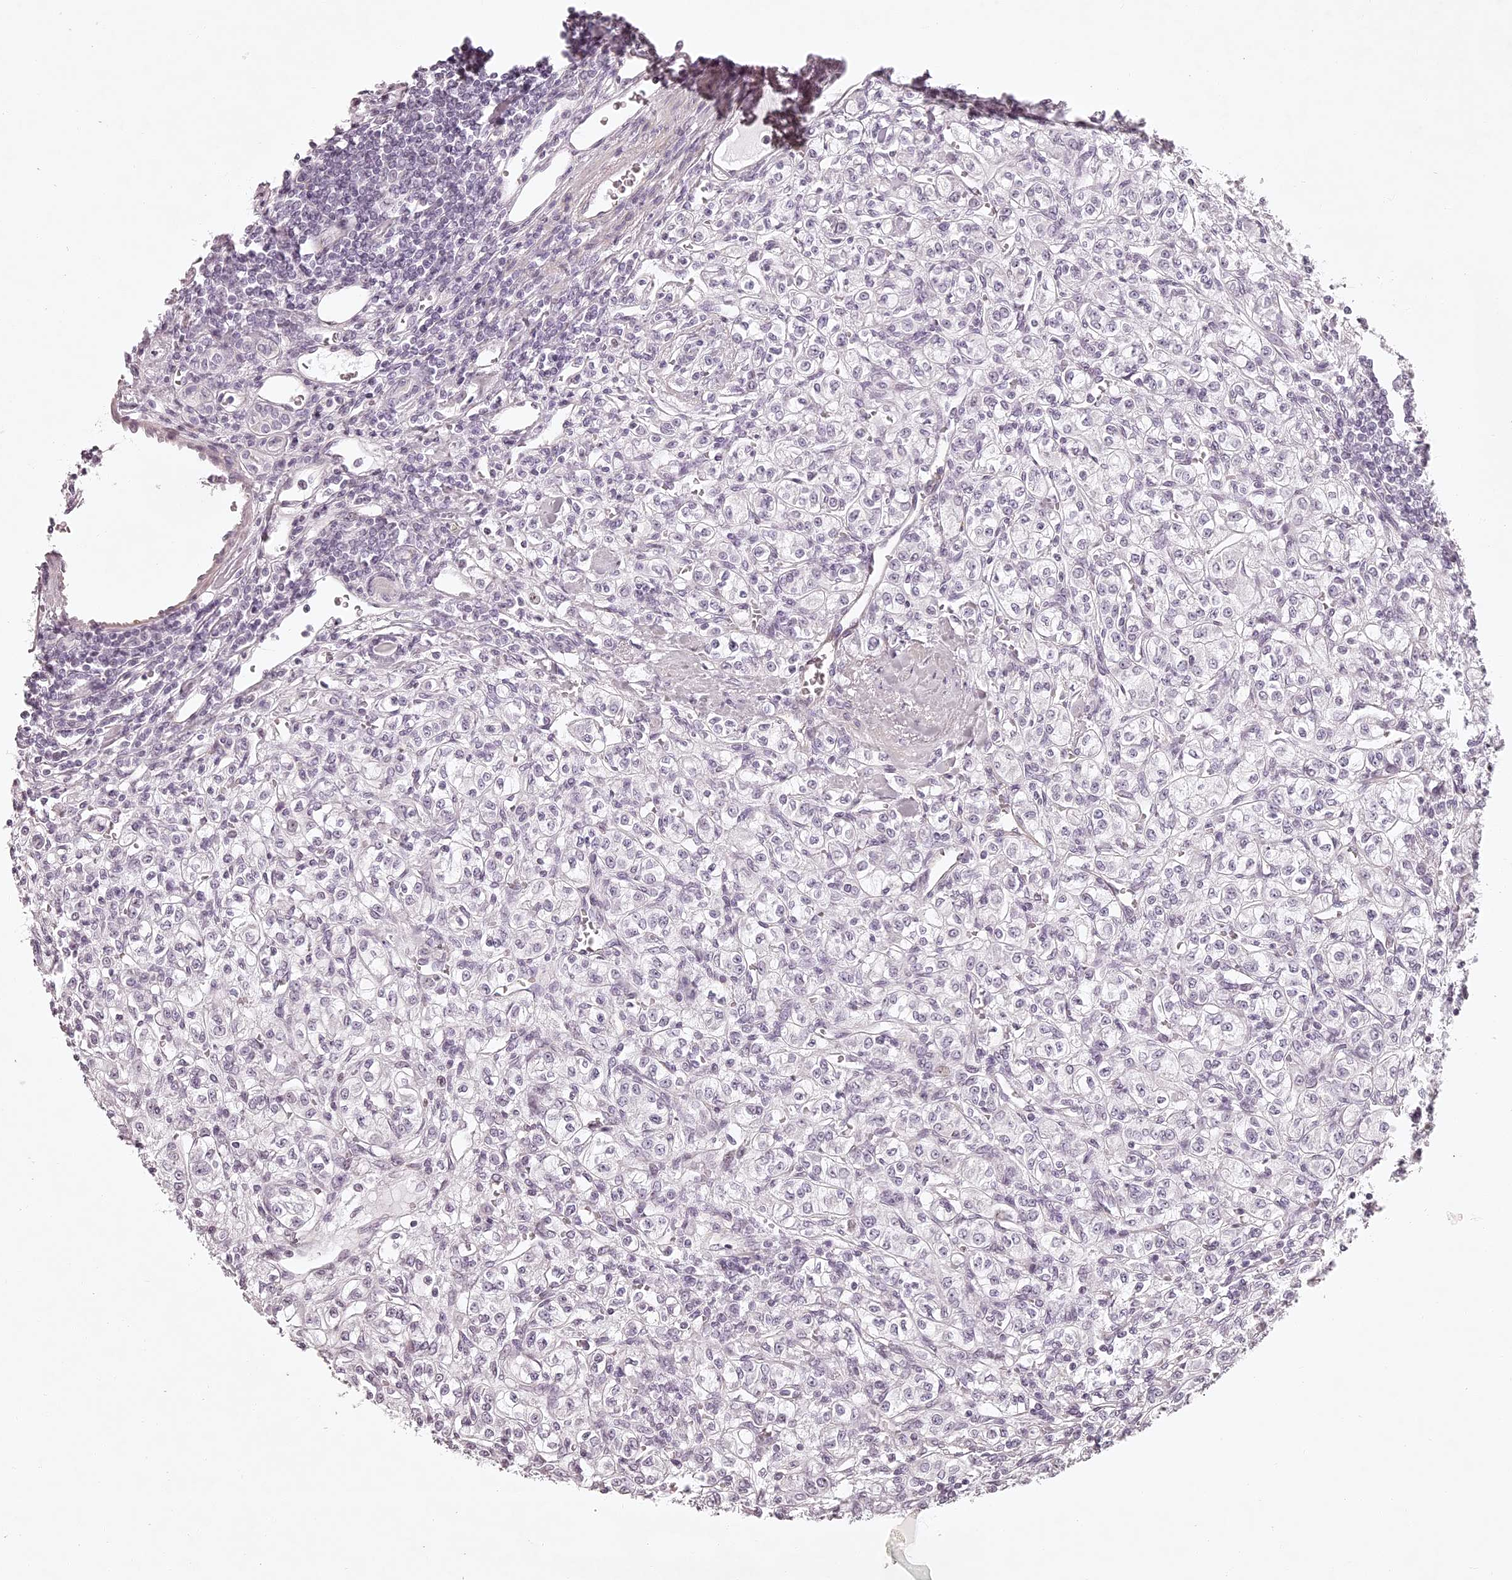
{"staining": {"intensity": "negative", "quantity": "none", "location": "none"}, "tissue": "renal cancer", "cell_type": "Tumor cells", "image_type": "cancer", "snomed": [{"axis": "morphology", "description": "Adenocarcinoma, NOS"}, {"axis": "topography", "description": "Kidney"}], "caption": "Immunohistochemical staining of renal cancer (adenocarcinoma) displays no significant positivity in tumor cells.", "gene": "ELAPOR1", "patient": {"sex": "male", "age": 77}}